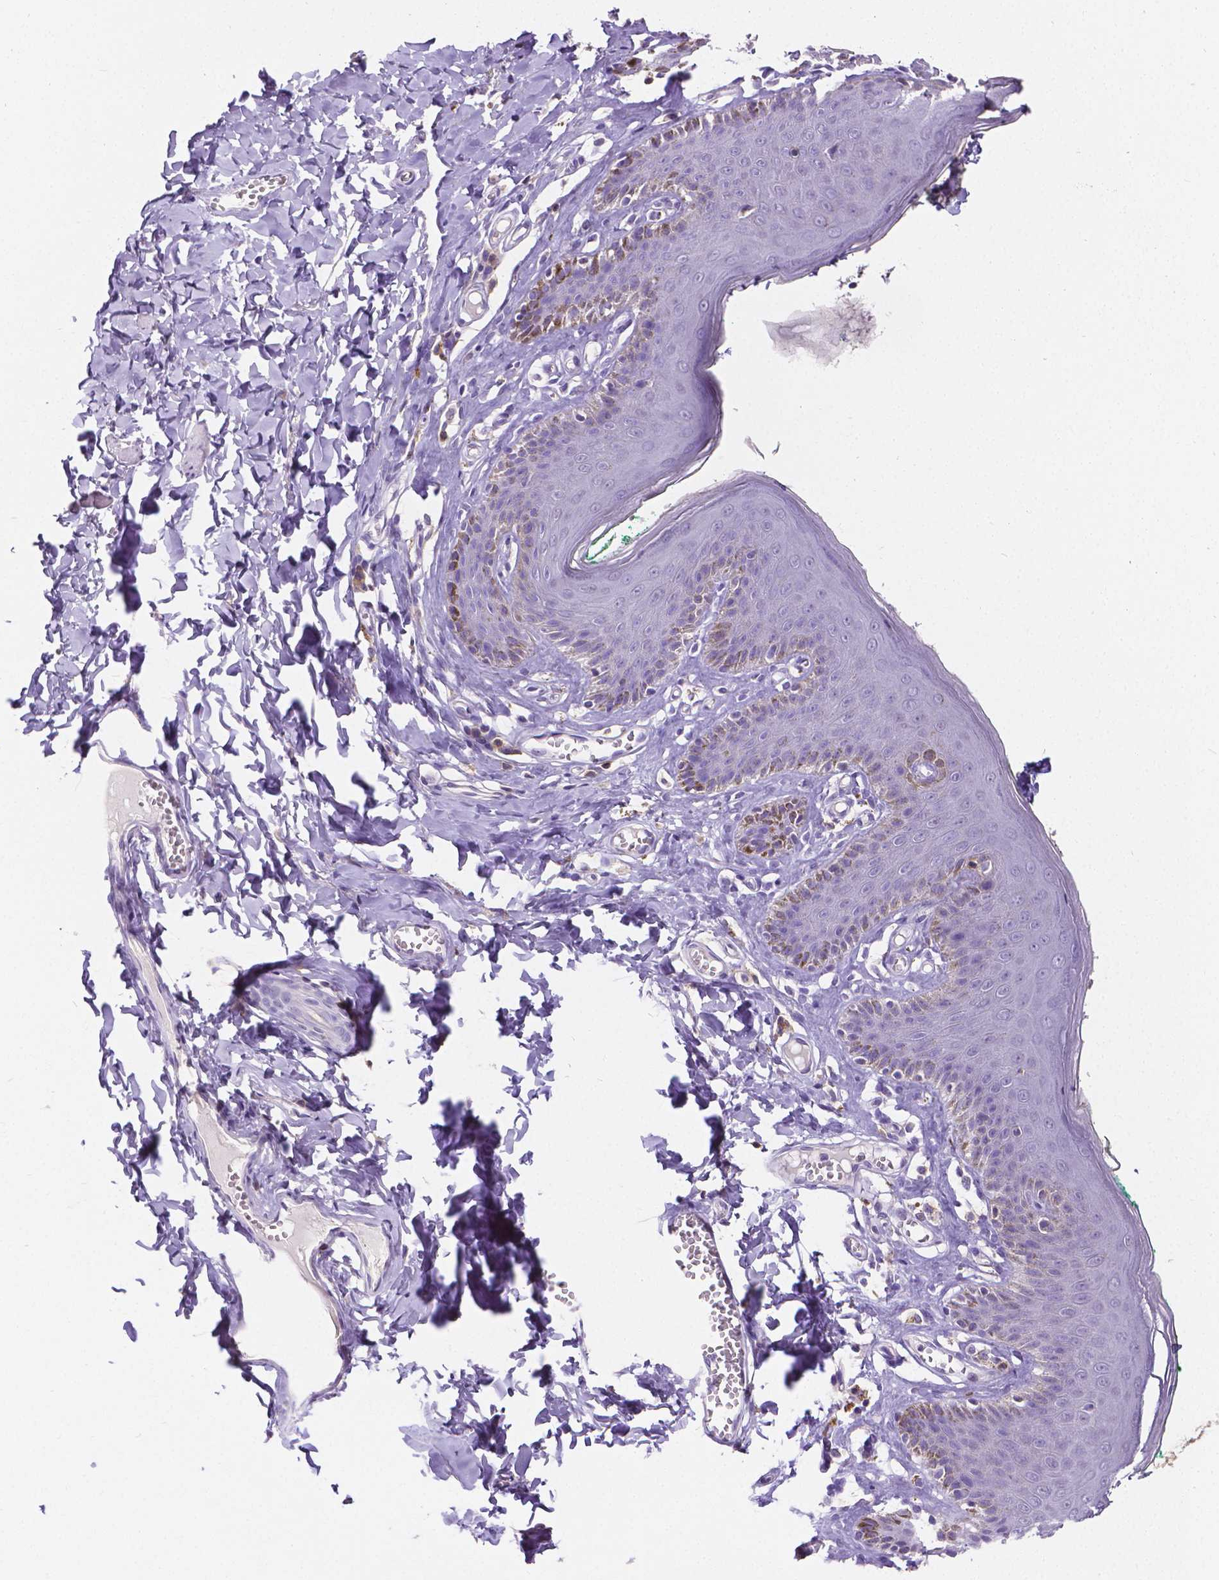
{"staining": {"intensity": "negative", "quantity": "none", "location": "none"}, "tissue": "skin", "cell_type": "Epidermal cells", "image_type": "normal", "snomed": [{"axis": "morphology", "description": "Normal tissue, NOS"}, {"axis": "topography", "description": "Vulva"}, {"axis": "topography", "description": "Peripheral nerve tissue"}], "caption": "A micrograph of skin stained for a protein demonstrates no brown staining in epidermal cells. (DAB (3,3'-diaminobenzidine) immunohistochemistry with hematoxylin counter stain).", "gene": "CD4", "patient": {"sex": "female", "age": 66}}